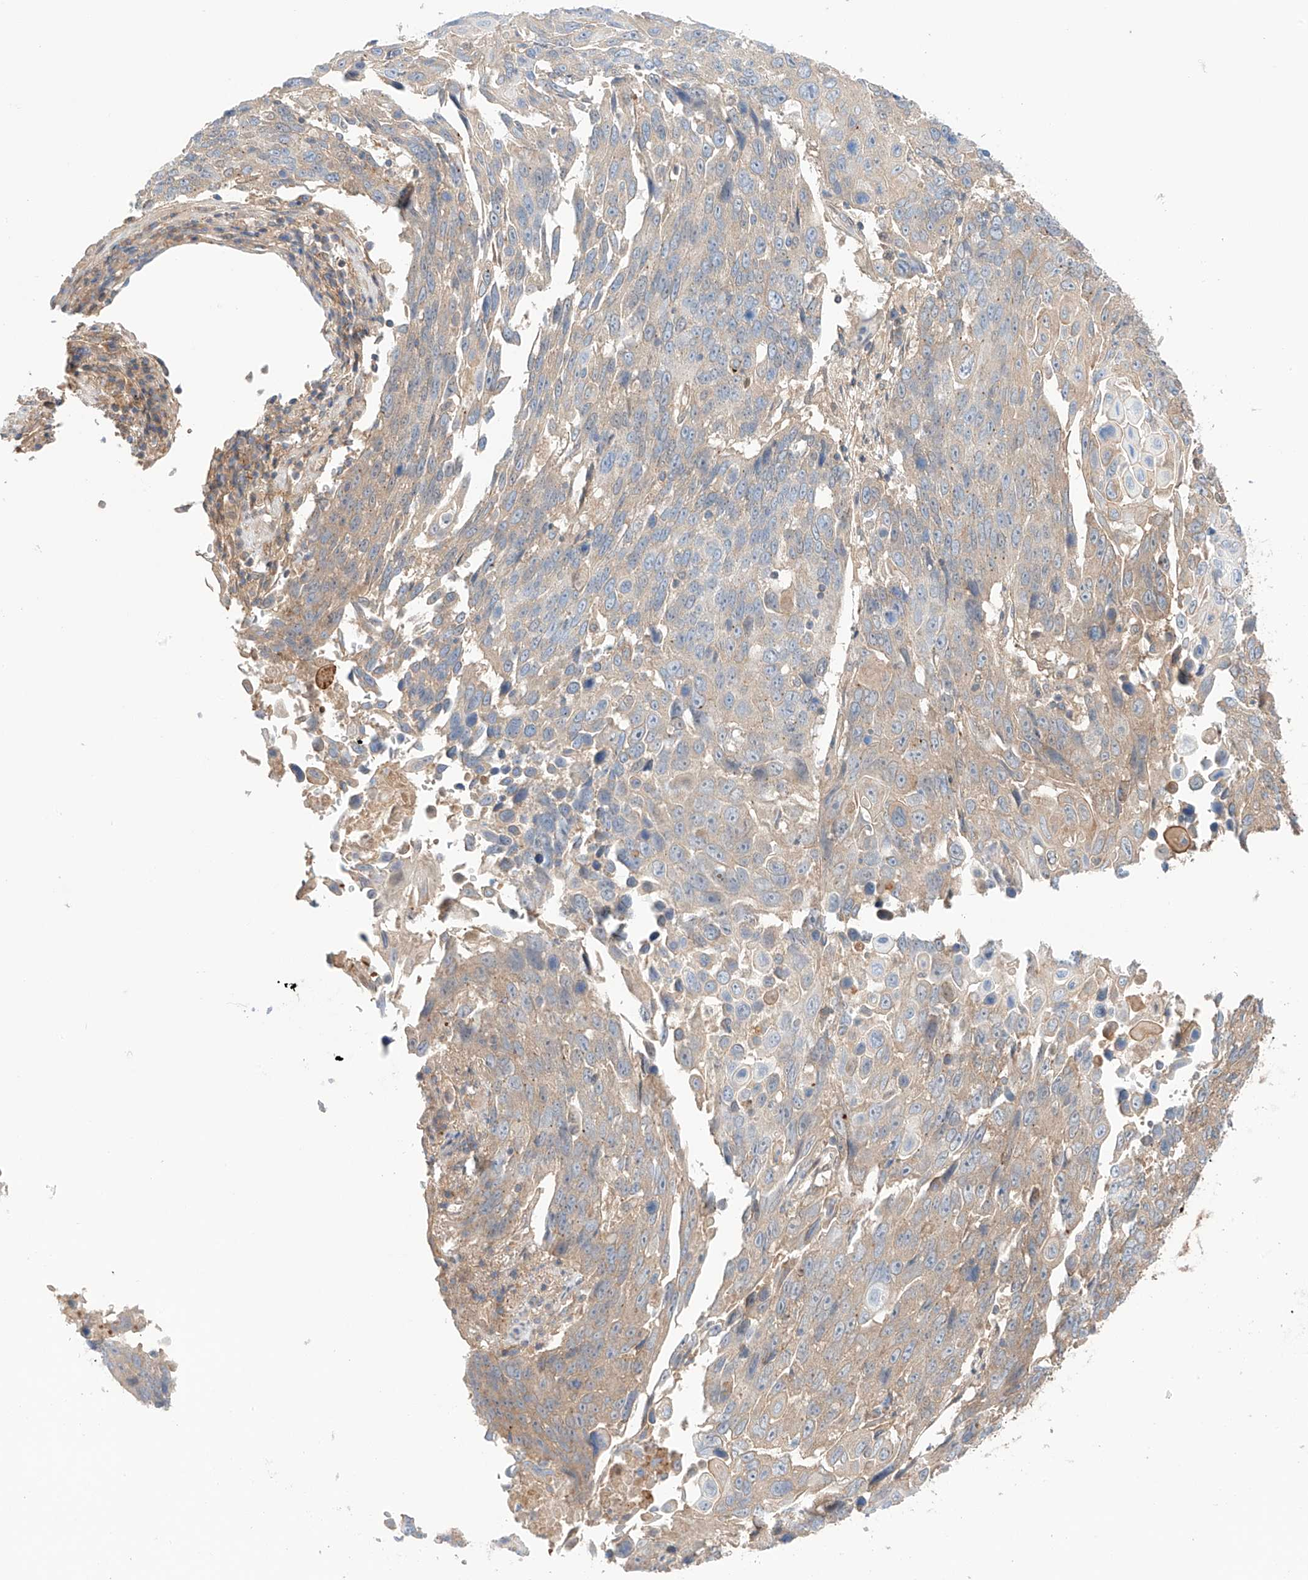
{"staining": {"intensity": "weak", "quantity": ">75%", "location": "cytoplasmic/membranous"}, "tissue": "lung cancer", "cell_type": "Tumor cells", "image_type": "cancer", "snomed": [{"axis": "morphology", "description": "Squamous cell carcinoma, NOS"}, {"axis": "topography", "description": "Lung"}], "caption": "IHC of squamous cell carcinoma (lung) demonstrates low levels of weak cytoplasmic/membranous positivity in about >75% of tumor cells. Immunohistochemistry stains the protein of interest in brown and the nuclei are stained blue.", "gene": "PGGT1B", "patient": {"sex": "male", "age": 66}}